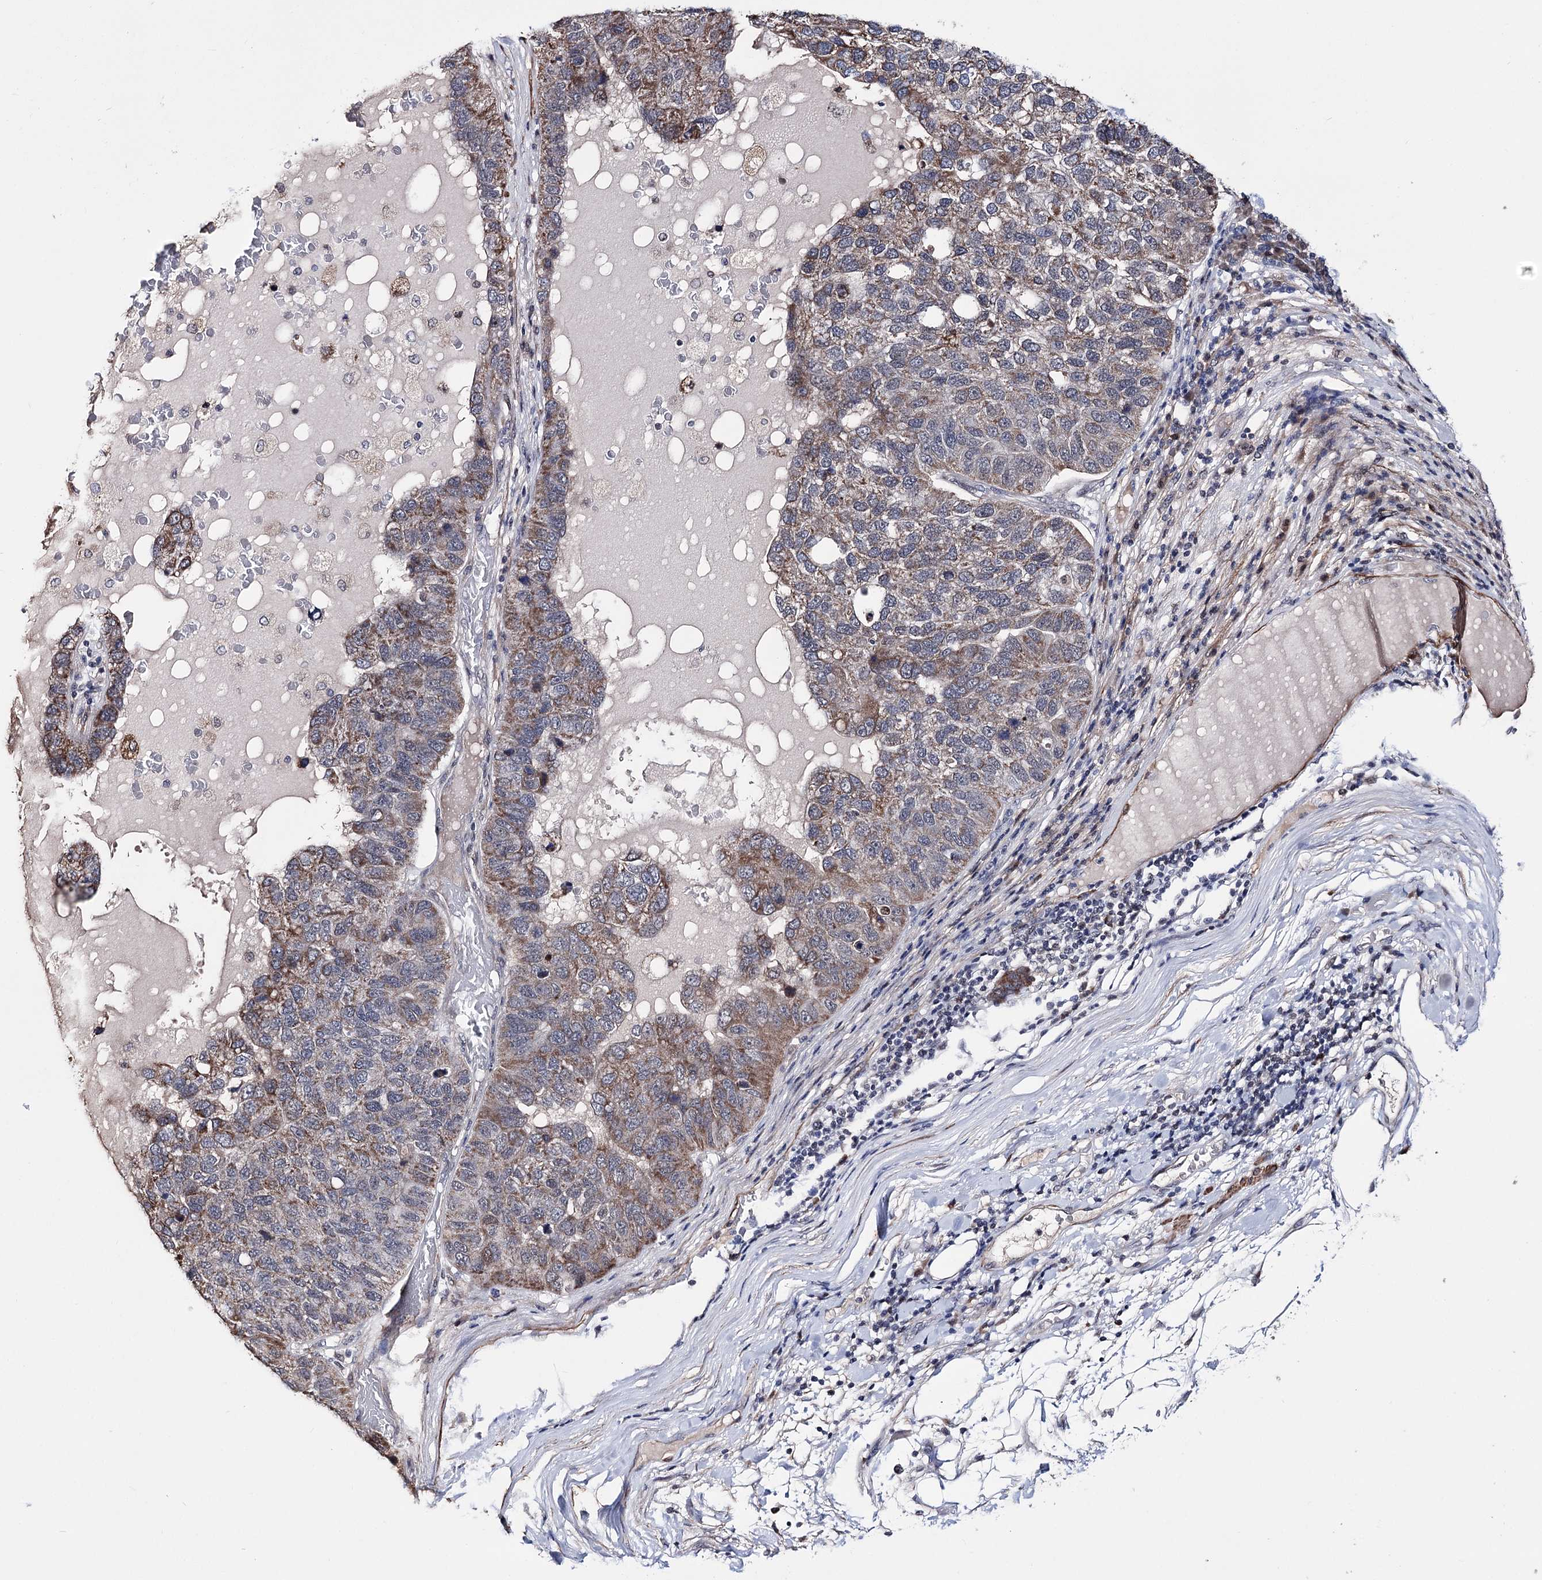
{"staining": {"intensity": "moderate", "quantity": ">75%", "location": "cytoplasmic/membranous"}, "tissue": "pancreatic cancer", "cell_type": "Tumor cells", "image_type": "cancer", "snomed": [{"axis": "morphology", "description": "Adenocarcinoma, NOS"}, {"axis": "topography", "description": "Pancreas"}], "caption": "Immunohistochemistry image of neoplastic tissue: human adenocarcinoma (pancreatic) stained using immunohistochemistry shows medium levels of moderate protein expression localized specifically in the cytoplasmic/membranous of tumor cells, appearing as a cytoplasmic/membranous brown color.", "gene": "PPRC1", "patient": {"sex": "female", "age": 61}}